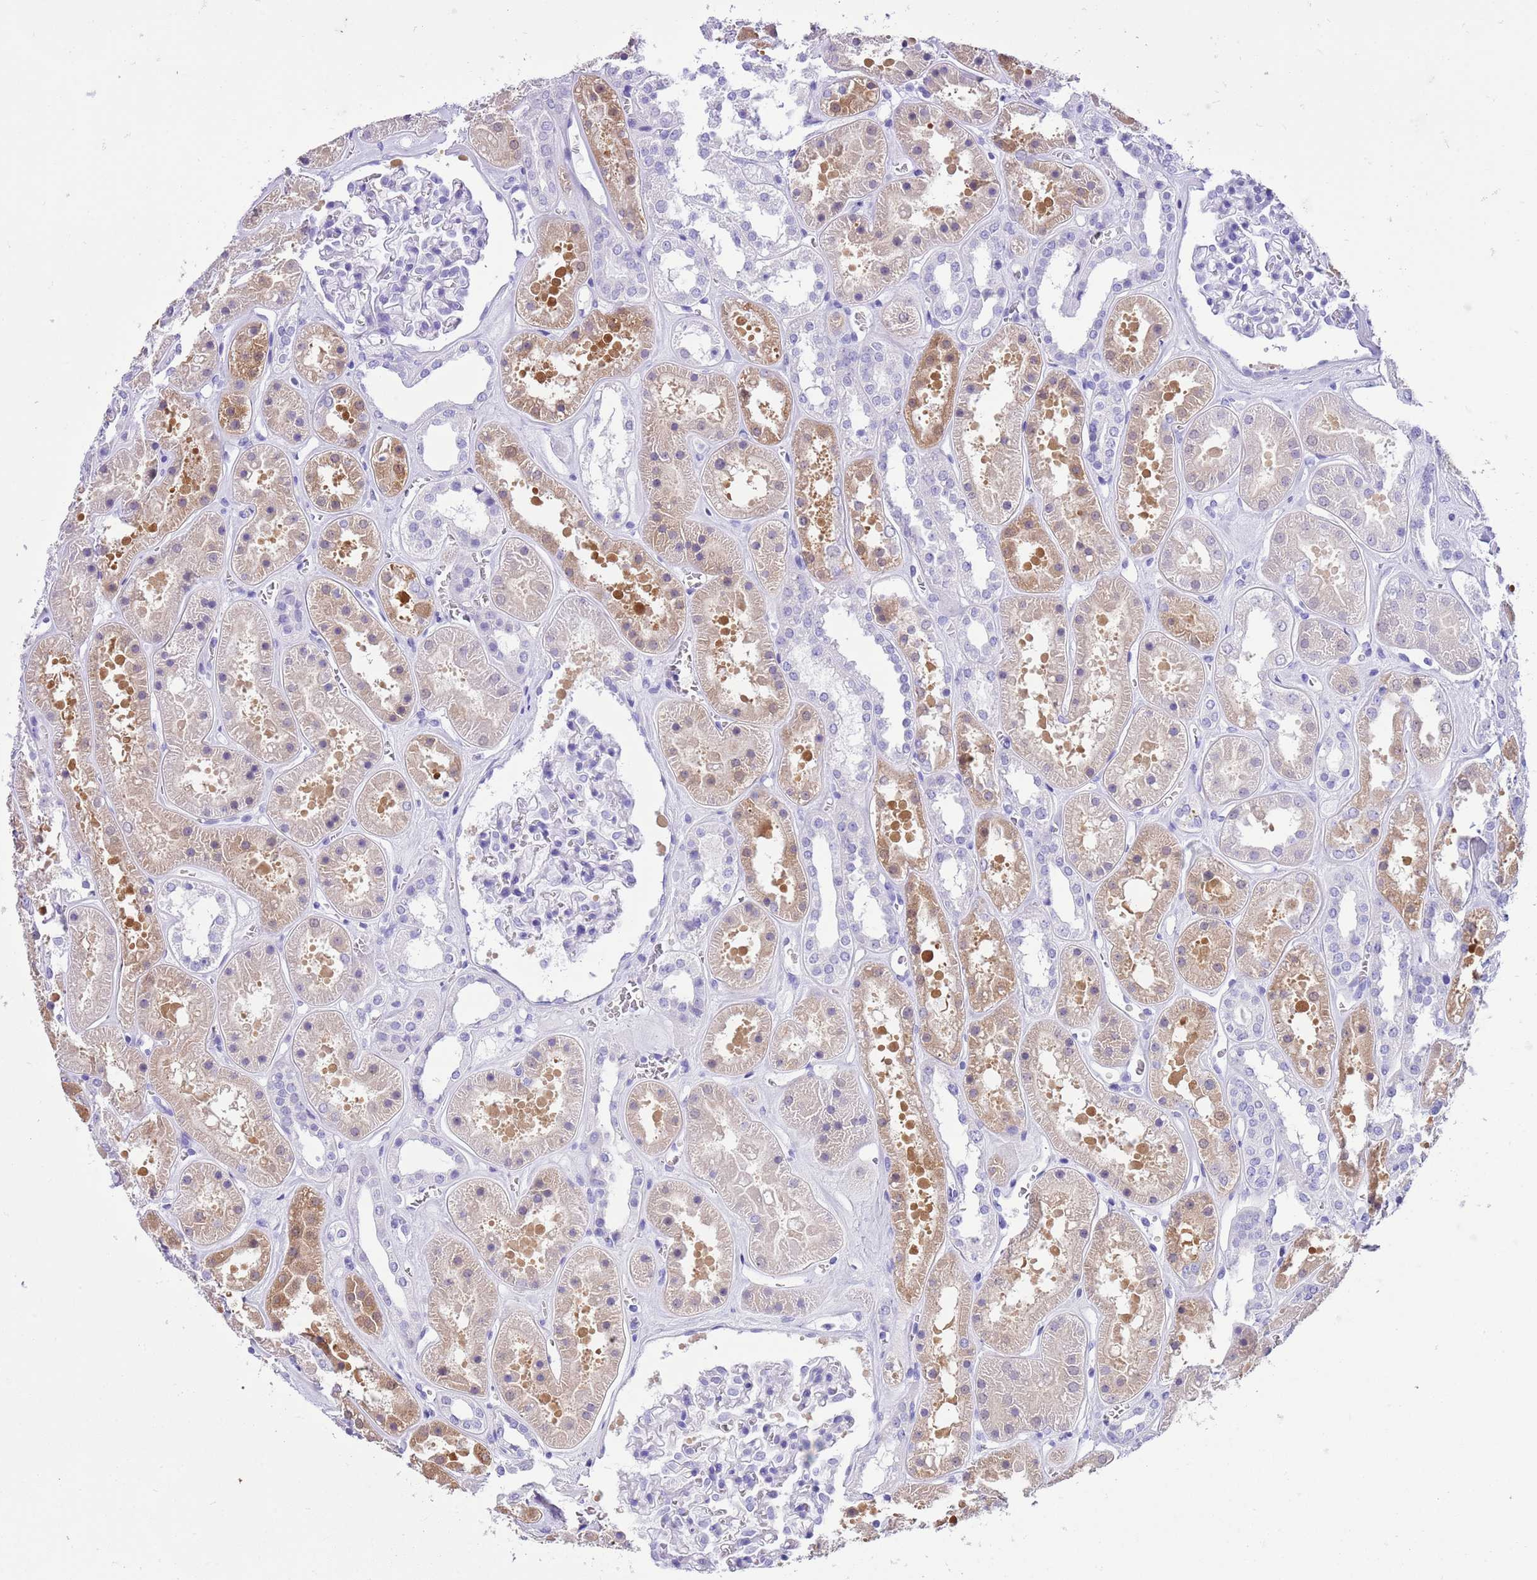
{"staining": {"intensity": "negative", "quantity": "none", "location": "none"}, "tissue": "kidney", "cell_type": "Cells in glomeruli", "image_type": "normal", "snomed": [{"axis": "morphology", "description": "Normal tissue, NOS"}, {"axis": "topography", "description": "Kidney"}], "caption": "A histopathology image of kidney stained for a protein shows no brown staining in cells in glomeruli.", "gene": "TMEM185A", "patient": {"sex": "female", "age": 41}}